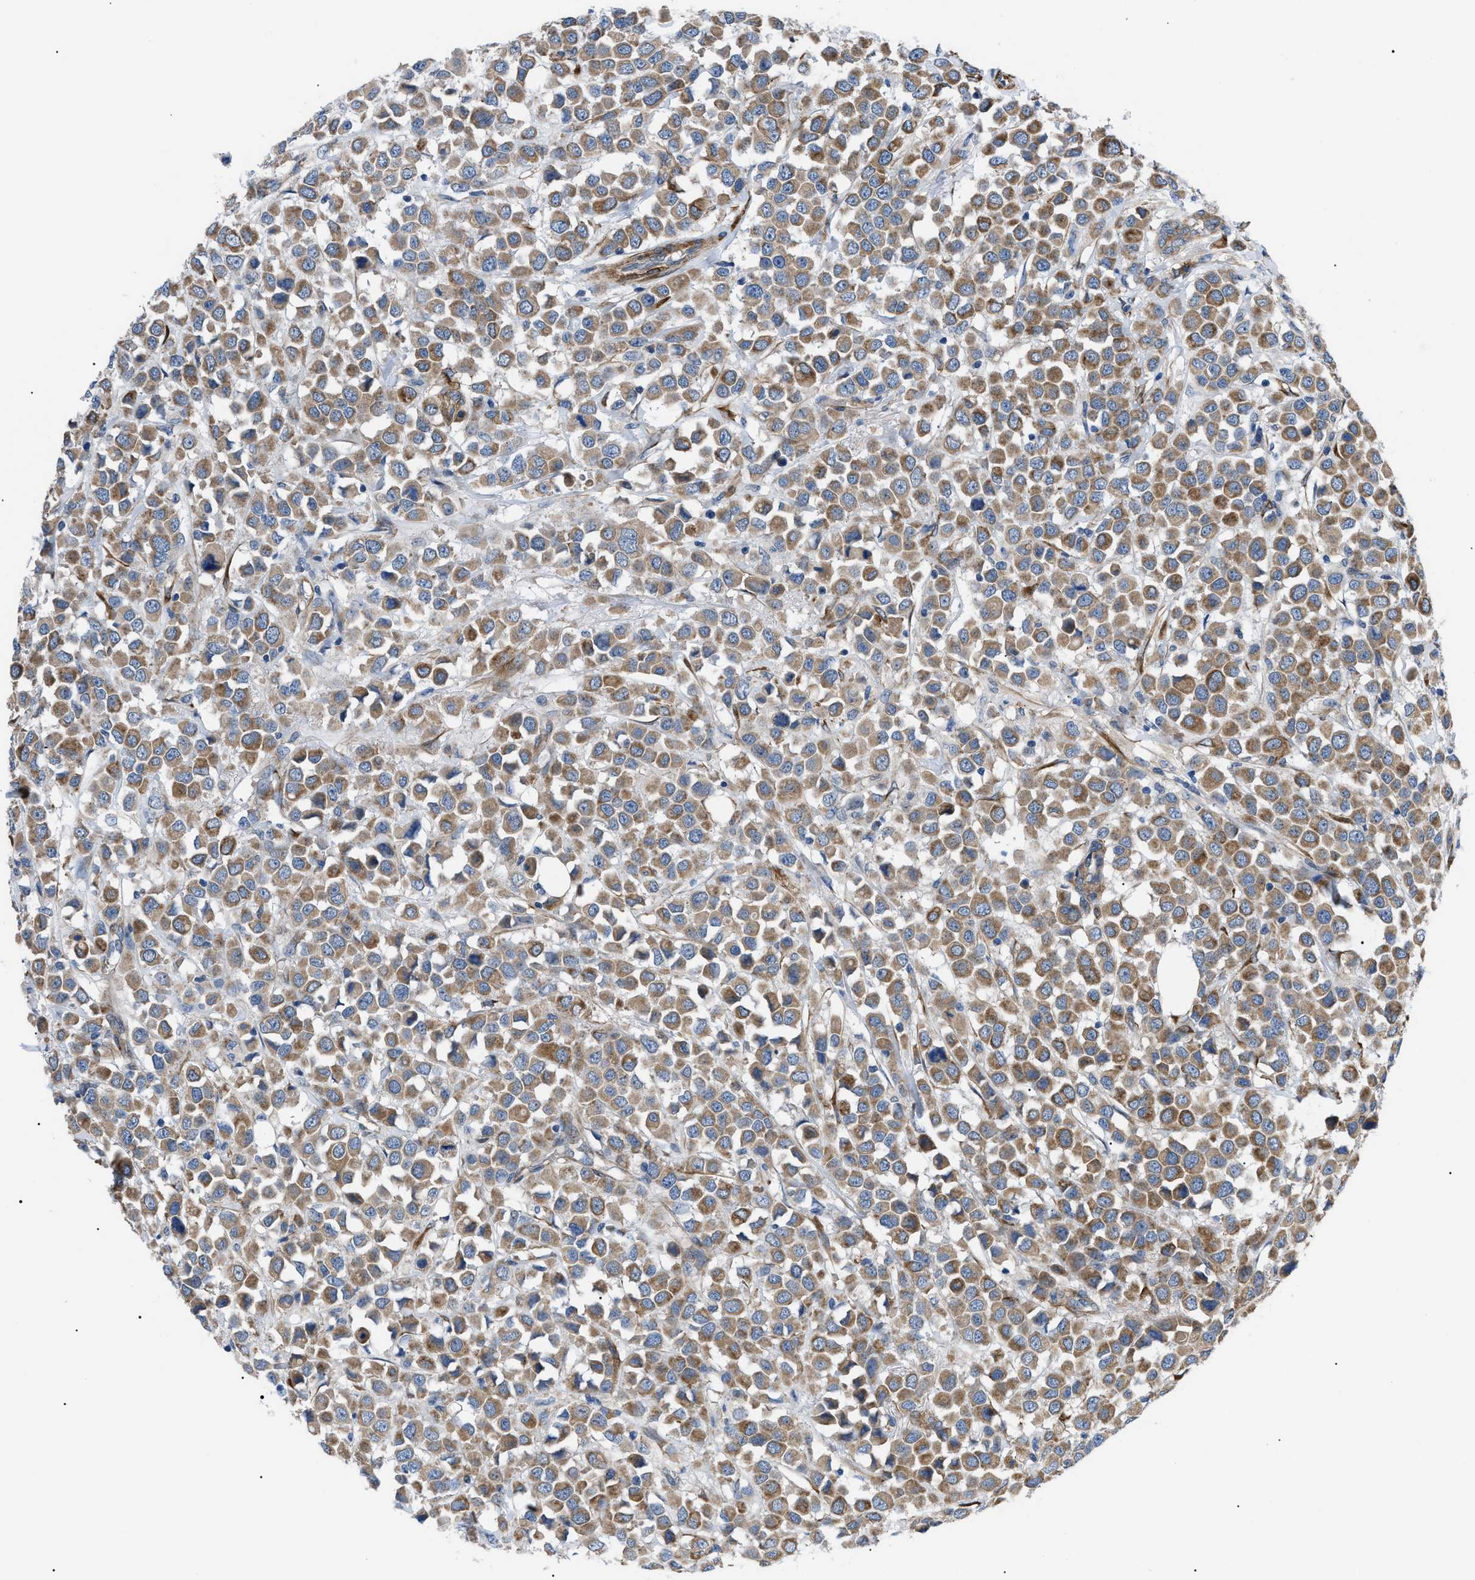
{"staining": {"intensity": "moderate", "quantity": ">75%", "location": "cytoplasmic/membranous"}, "tissue": "breast cancer", "cell_type": "Tumor cells", "image_type": "cancer", "snomed": [{"axis": "morphology", "description": "Duct carcinoma"}, {"axis": "topography", "description": "Breast"}], "caption": "Tumor cells exhibit medium levels of moderate cytoplasmic/membranous staining in approximately >75% of cells in human breast cancer (infiltrating ductal carcinoma).", "gene": "MYO10", "patient": {"sex": "female", "age": 61}}